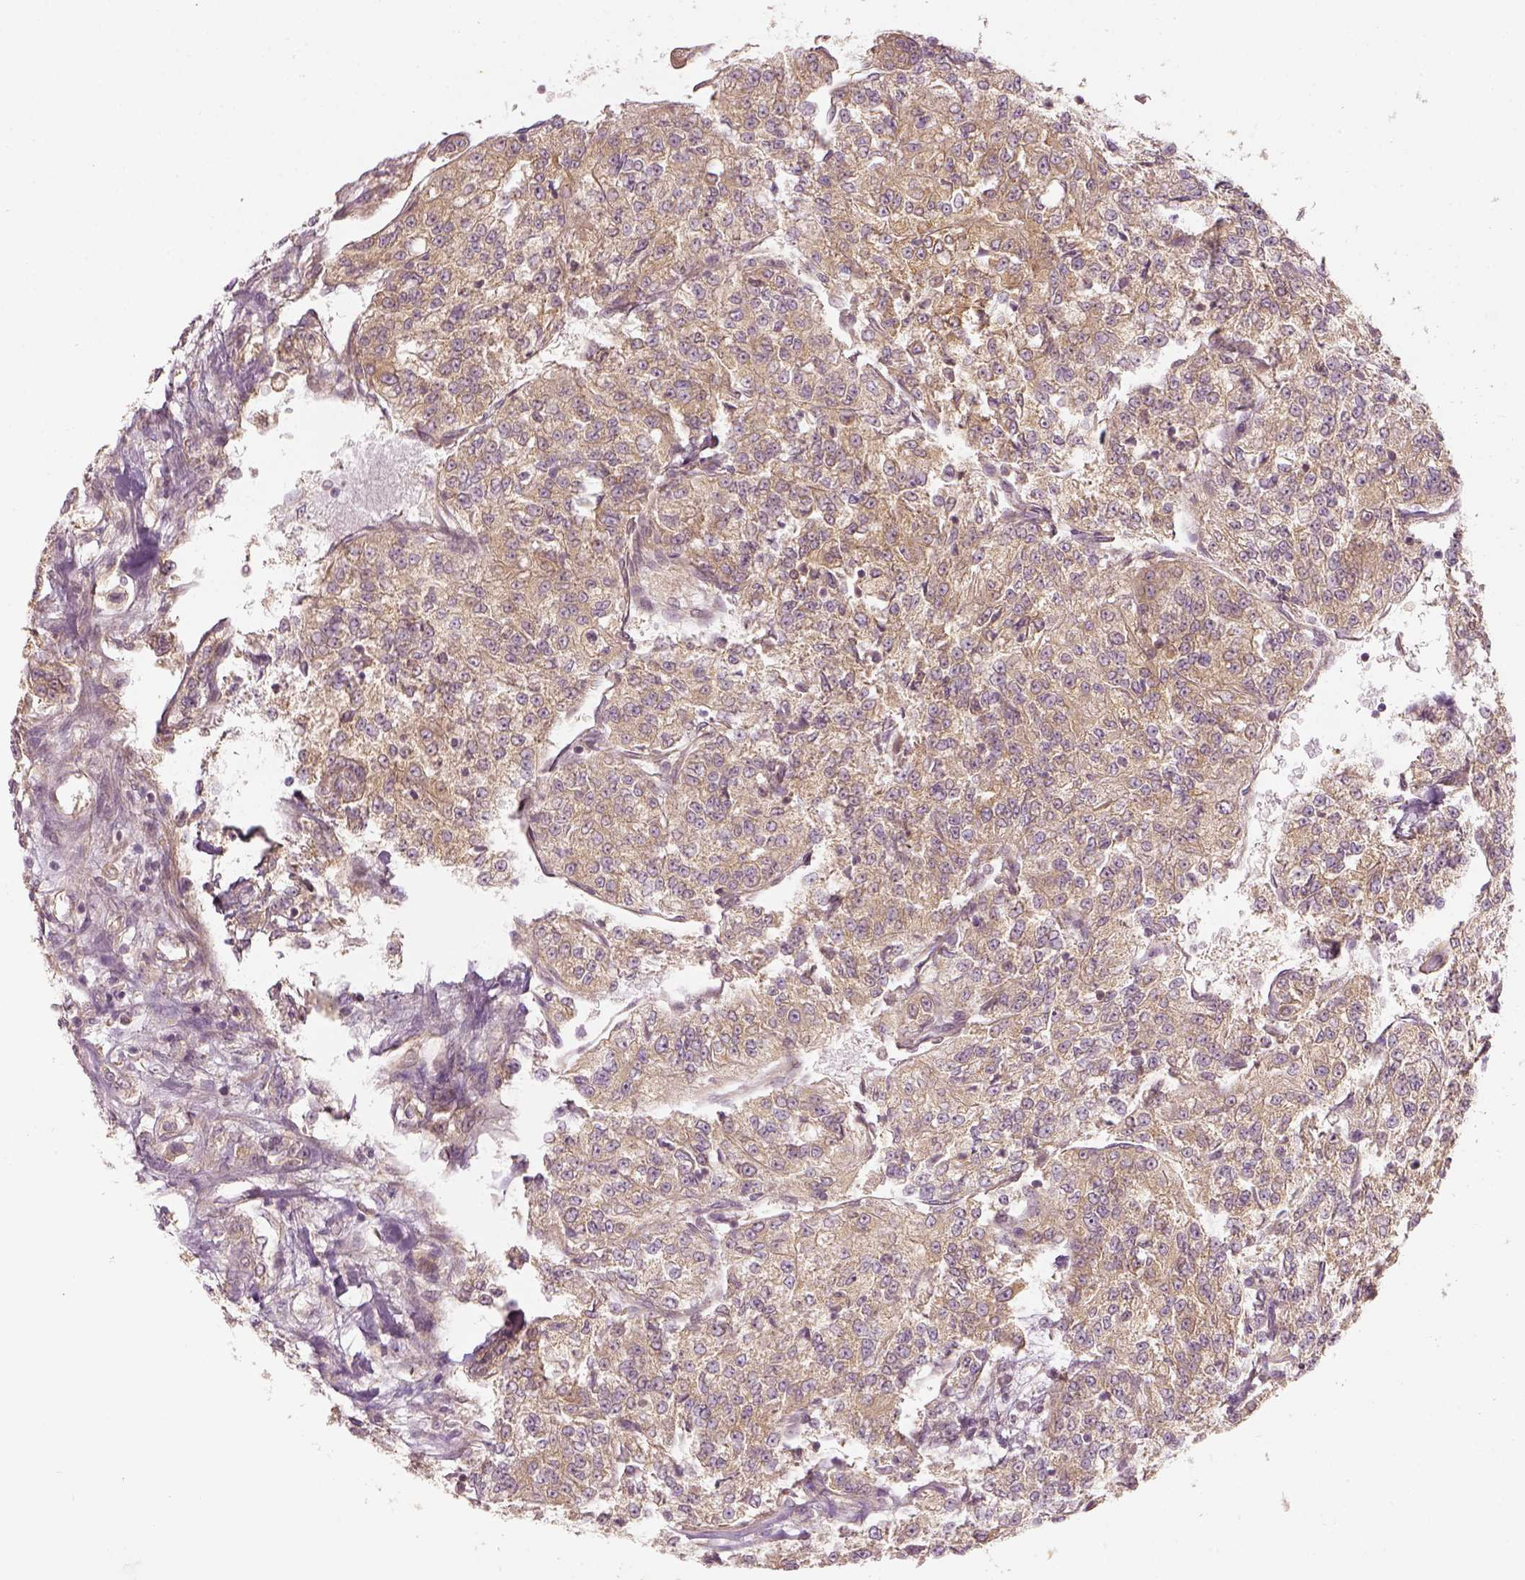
{"staining": {"intensity": "weak", "quantity": ">75%", "location": "cytoplasmic/membranous"}, "tissue": "renal cancer", "cell_type": "Tumor cells", "image_type": "cancer", "snomed": [{"axis": "morphology", "description": "Adenocarcinoma, NOS"}, {"axis": "topography", "description": "Kidney"}], "caption": "The histopathology image demonstrates a brown stain indicating the presence of a protein in the cytoplasmic/membranous of tumor cells in renal adenocarcinoma.", "gene": "PAIP1", "patient": {"sex": "female", "age": 63}}